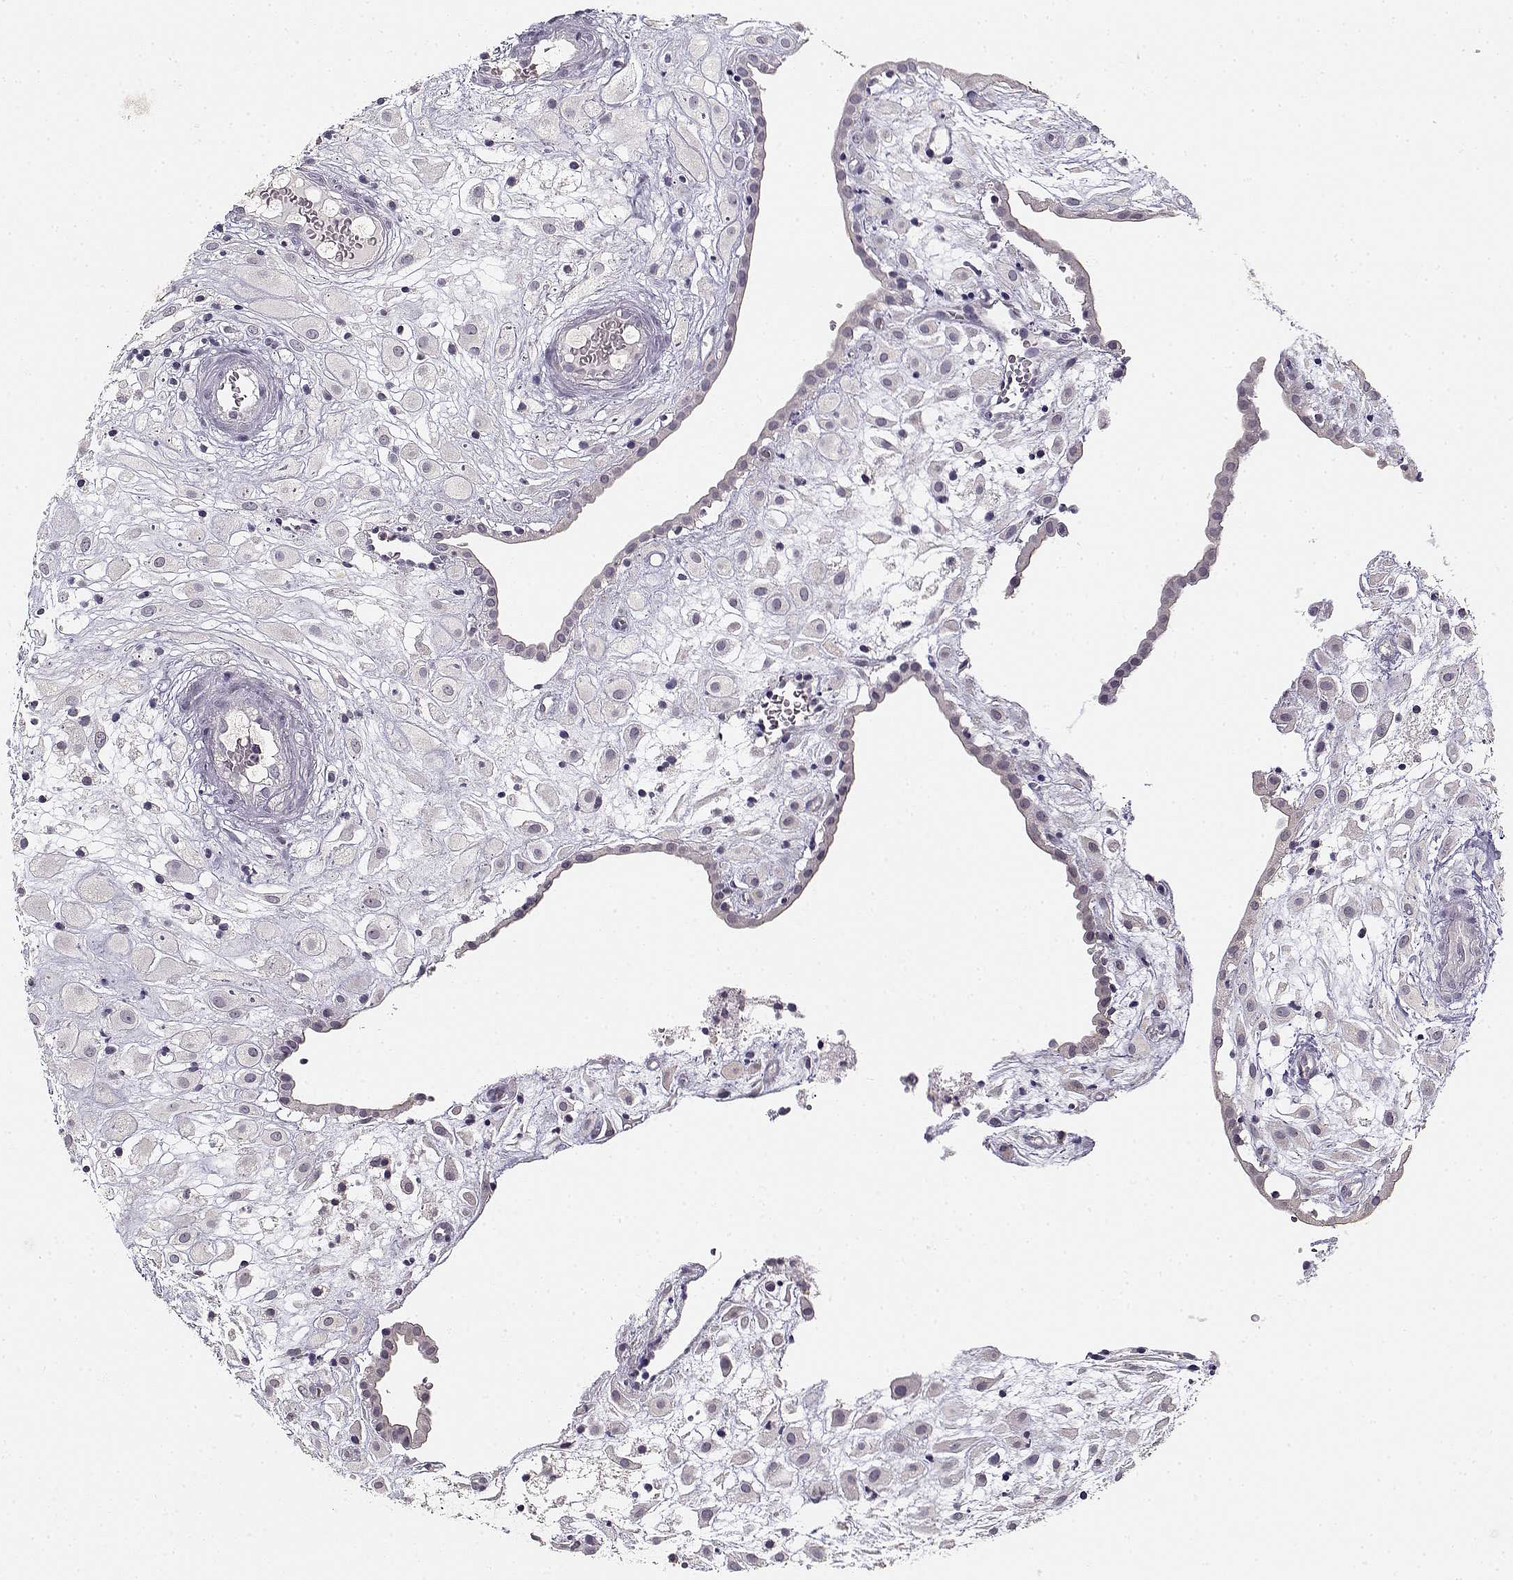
{"staining": {"intensity": "negative", "quantity": "none", "location": "none"}, "tissue": "placenta", "cell_type": "Decidual cells", "image_type": "normal", "snomed": [{"axis": "morphology", "description": "Normal tissue, NOS"}, {"axis": "topography", "description": "Placenta"}], "caption": "Immunohistochemistry image of benign placenta: human placenta stained with DAB (3,3'-diaminobenzidine) exhibits no significant protein expression in decidual cells.", "gene": "UROC1", "patient": {"sex": "female", "age": 24}}